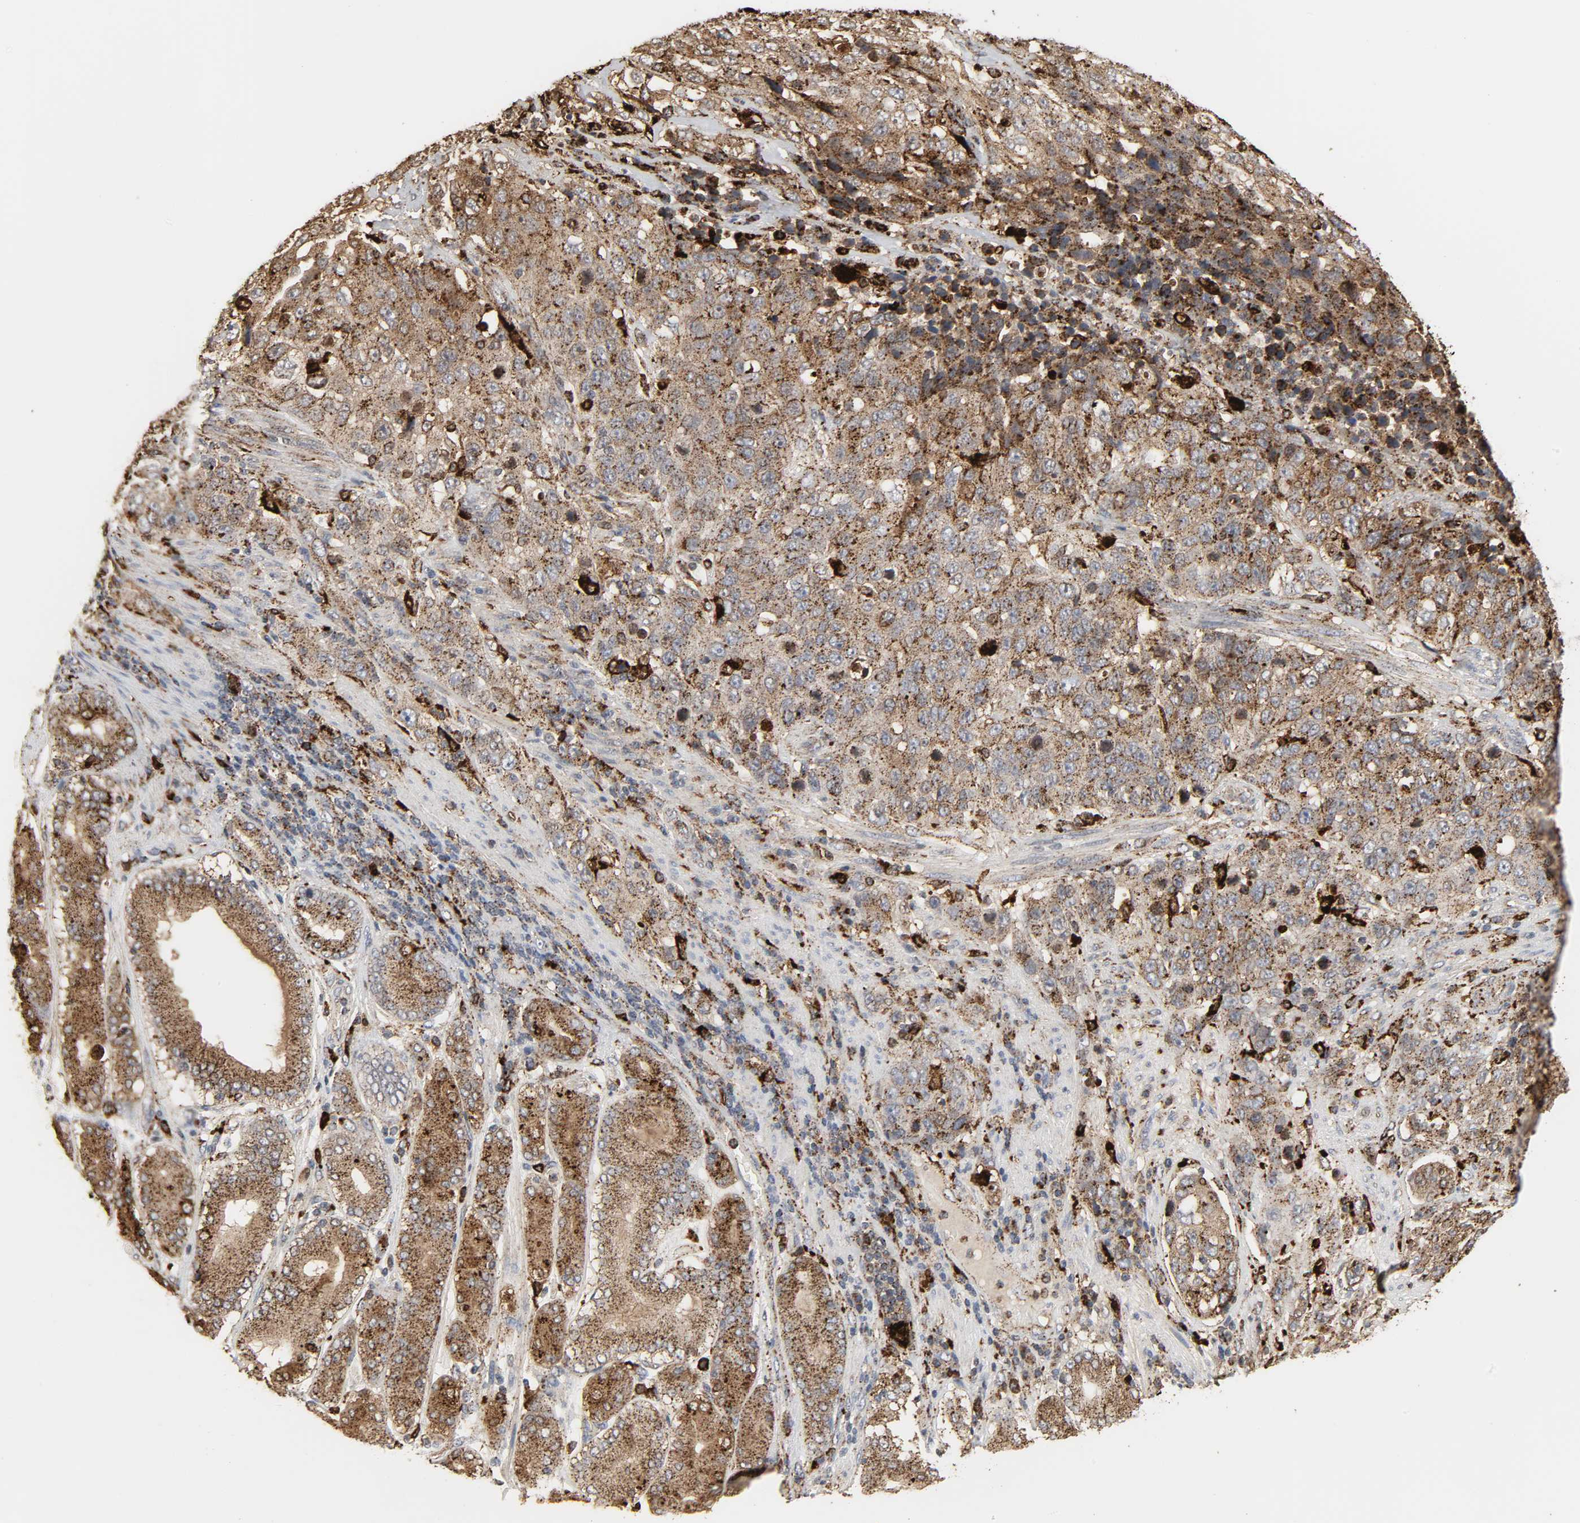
{"staining": {"intensity": "strong", "quantity": ">75%", "location": "cytoplasmic/membranous"}, "tissue": "stomach cancer", "cell_type": "Tumor cells", "image_type": "cancer", "snomed": [{"axis": "morphology", "description": "Normal tissue, NOS"}, {"axis": "morphology", "description": "Adenocarcinoma, NOS"}, {"axis": "topography", "description": "Stomach"}], "caption": "Stomach adenocarcinoma stained with a brown dye shows strong cytoplasmic/membranous positive positivity in about >75% of tumor cells.", "gene": "PSAP", "patient": {"sex": "male", "age": 48}}